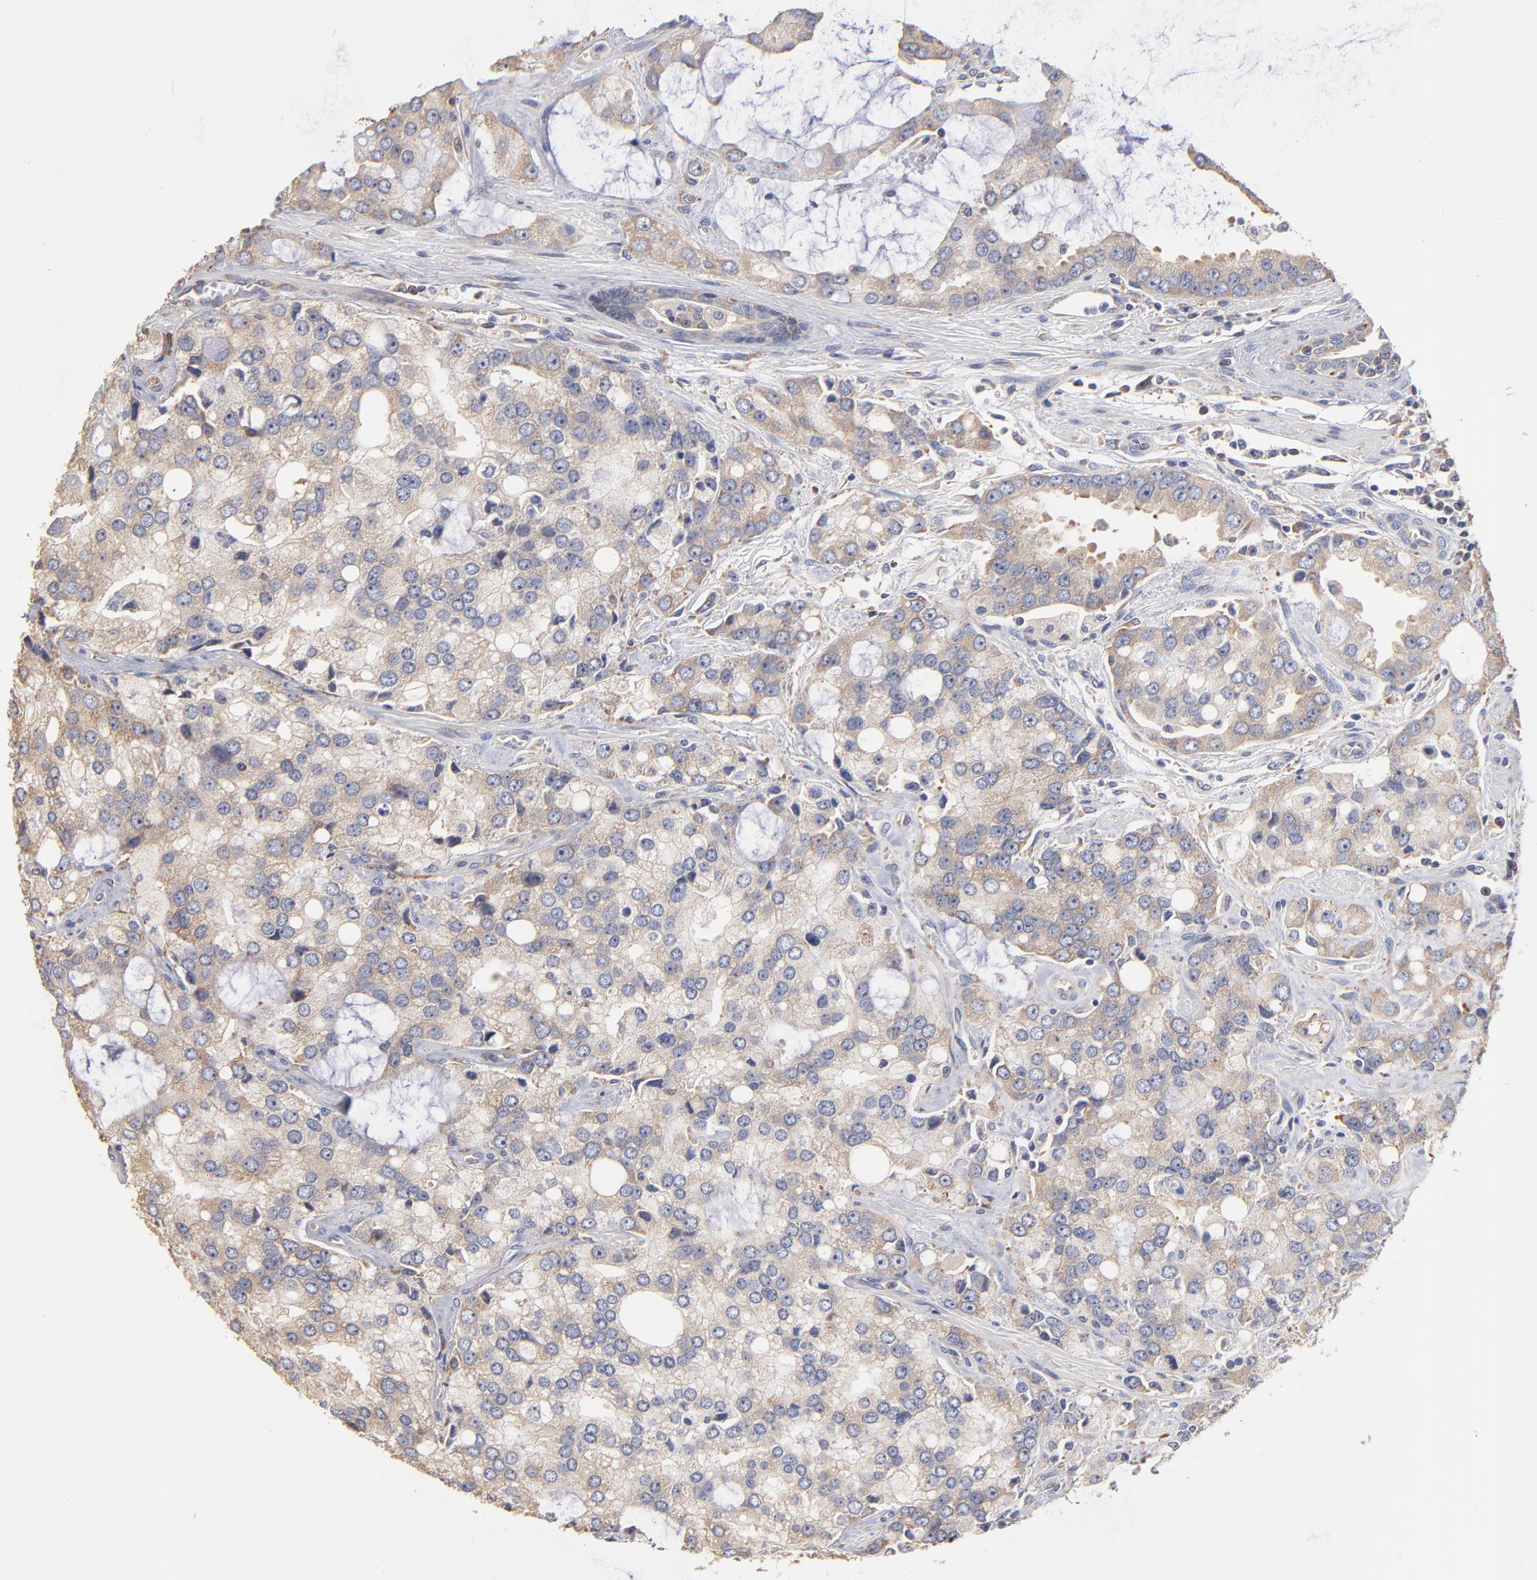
{"staining": {"intensity": "weak", "quantity": "<25%", "location": "cytoplasmic/membranous"}, "tissue": "prostate cancer", "cell_type": "Tumor cells", "image_type": "cancer", "snomed": [{"axis": "morphology", "description": "Adenocarcinoma, High grade"}, {"axis": "topography", "description": "Prostate"}], "caption": "This micrograph is of adenocarcinoma (high-grade) (prostate) stained with immunohistochemistry (IHC) to label a protein in brown with the nuclei are counter-stained blue. There is no staining in tumor cells. (DAB immunohistochemistry (IHC) visualized using brightfield microscopy, high magnification).", "gene": "RPL9", "patient": {"sex": "male", "age": 67}}